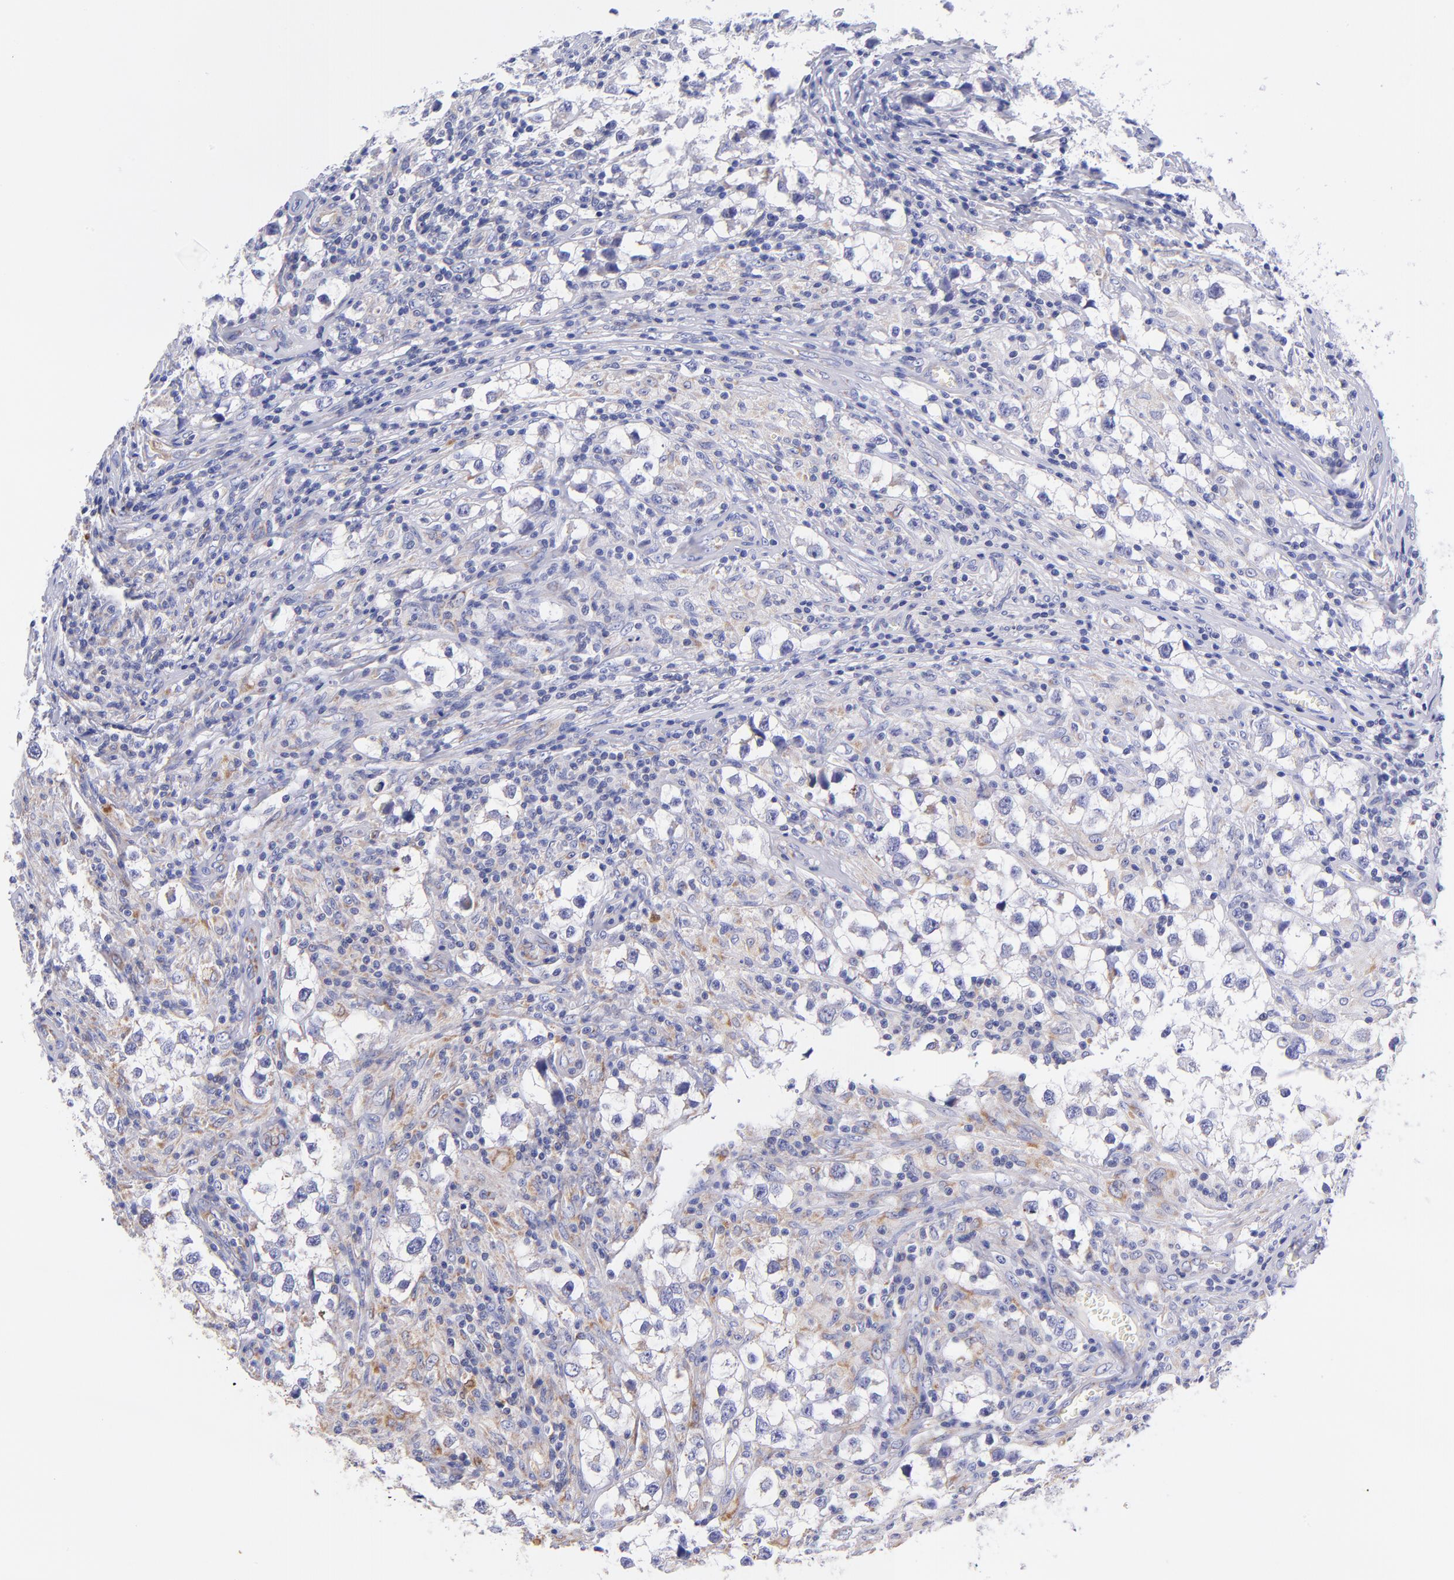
{"staining": {"intensity": "weak", "quantity": "<25%", "location": "cytoplasmic/membranous"}, "tissue": "testis cancer", "cell_type": "Tumor cells", "image_type": "cancer", "snomed": [{"axis": "morphology", "description": "Seminoma, NOS"}, {"axis": "topography", "description": "Testis"}], "caption": "Tumor cells are negative for protein expression in human seminoma (testis).", "gene": "NDUFB7", "patient": {"sex": "male", "age": 32}}